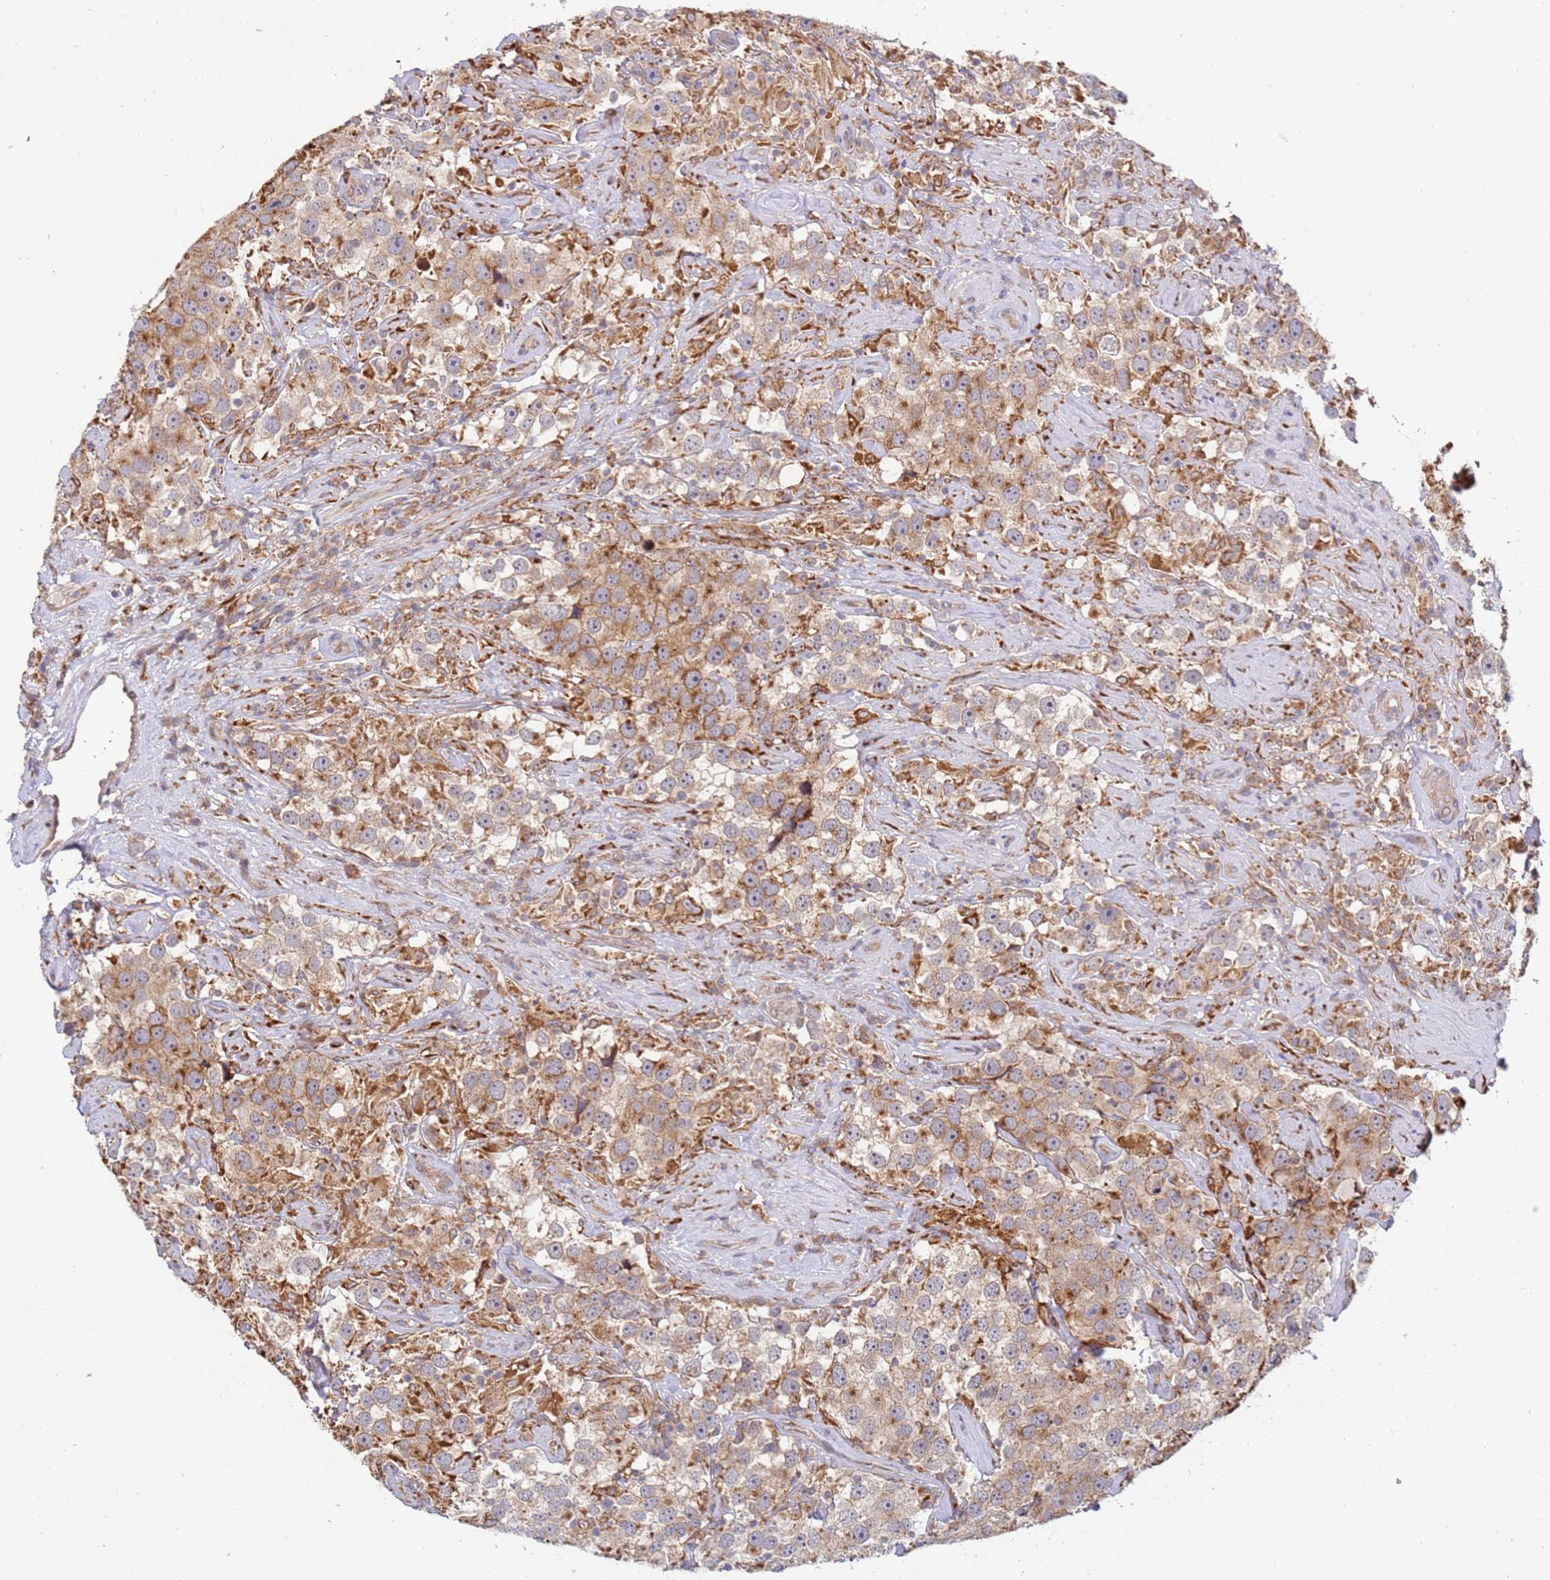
{"staining": {"intensity": "moderate", "quantity": ">75%", "location": "cytoplasmic/membranous"}, "tissue": "testis cancer", "cell_type": "Tumor cells", "image_type": "cancer", "snomed": [{"axis": "morphology", "description": "Seminoma, NOS"}, {"axis": "topography", "description": "Testis"}], "caption": "An image of seminoma (testis) stained for a protein demonstrates moderate cytoplasmic/membranous brown staining in tumor cells. The staining is performed using DAB (3,3'-diaminobenzidine) brown chromogen to label protein expression. The nuclei are counter-stained blue using hematoxylin.", "gene": "VRK2", "patient": {"sex": "male", "age": 49}}